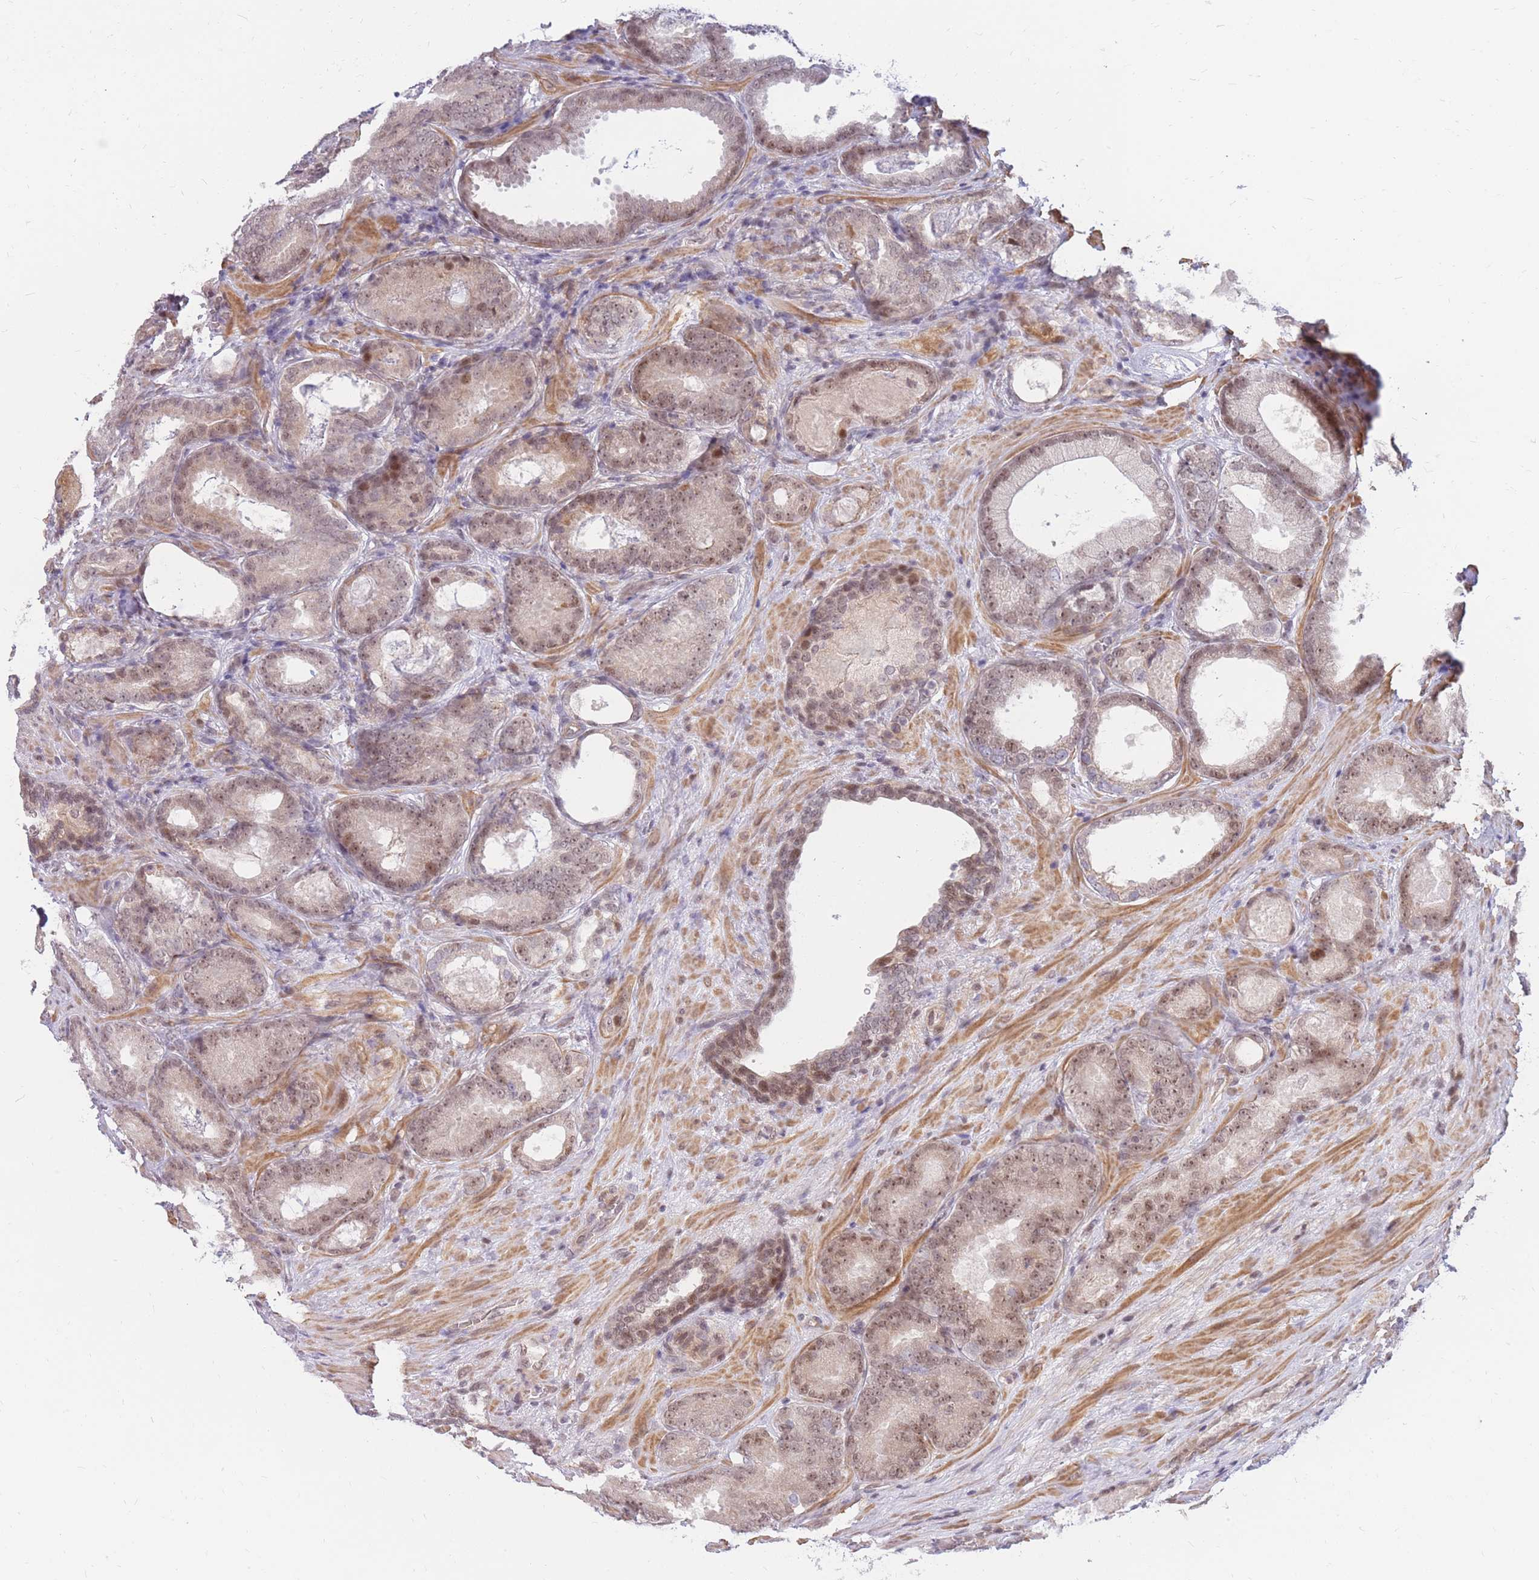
{"staining": {"intensity": "moderate", "quantity": ">75%", "location": "nuclear"}, "tissue": "prostate cancer", "cell_type": "Tumor cells", "image_type": "cancer", "snomed": [{"axis": "morphology", "description": "Adenocarcinoma, High grade"}, {"axis": "topography", "description": "Prostate"}], "caption": "Moderate nuclear expression for a protein is appreciated in about >75% of tumor cells of prostate high-grade adenocarcinoma using immunohistochemistry.", "gene": "ERICH6B", "patient": {"sex": "male", "age": 66}}